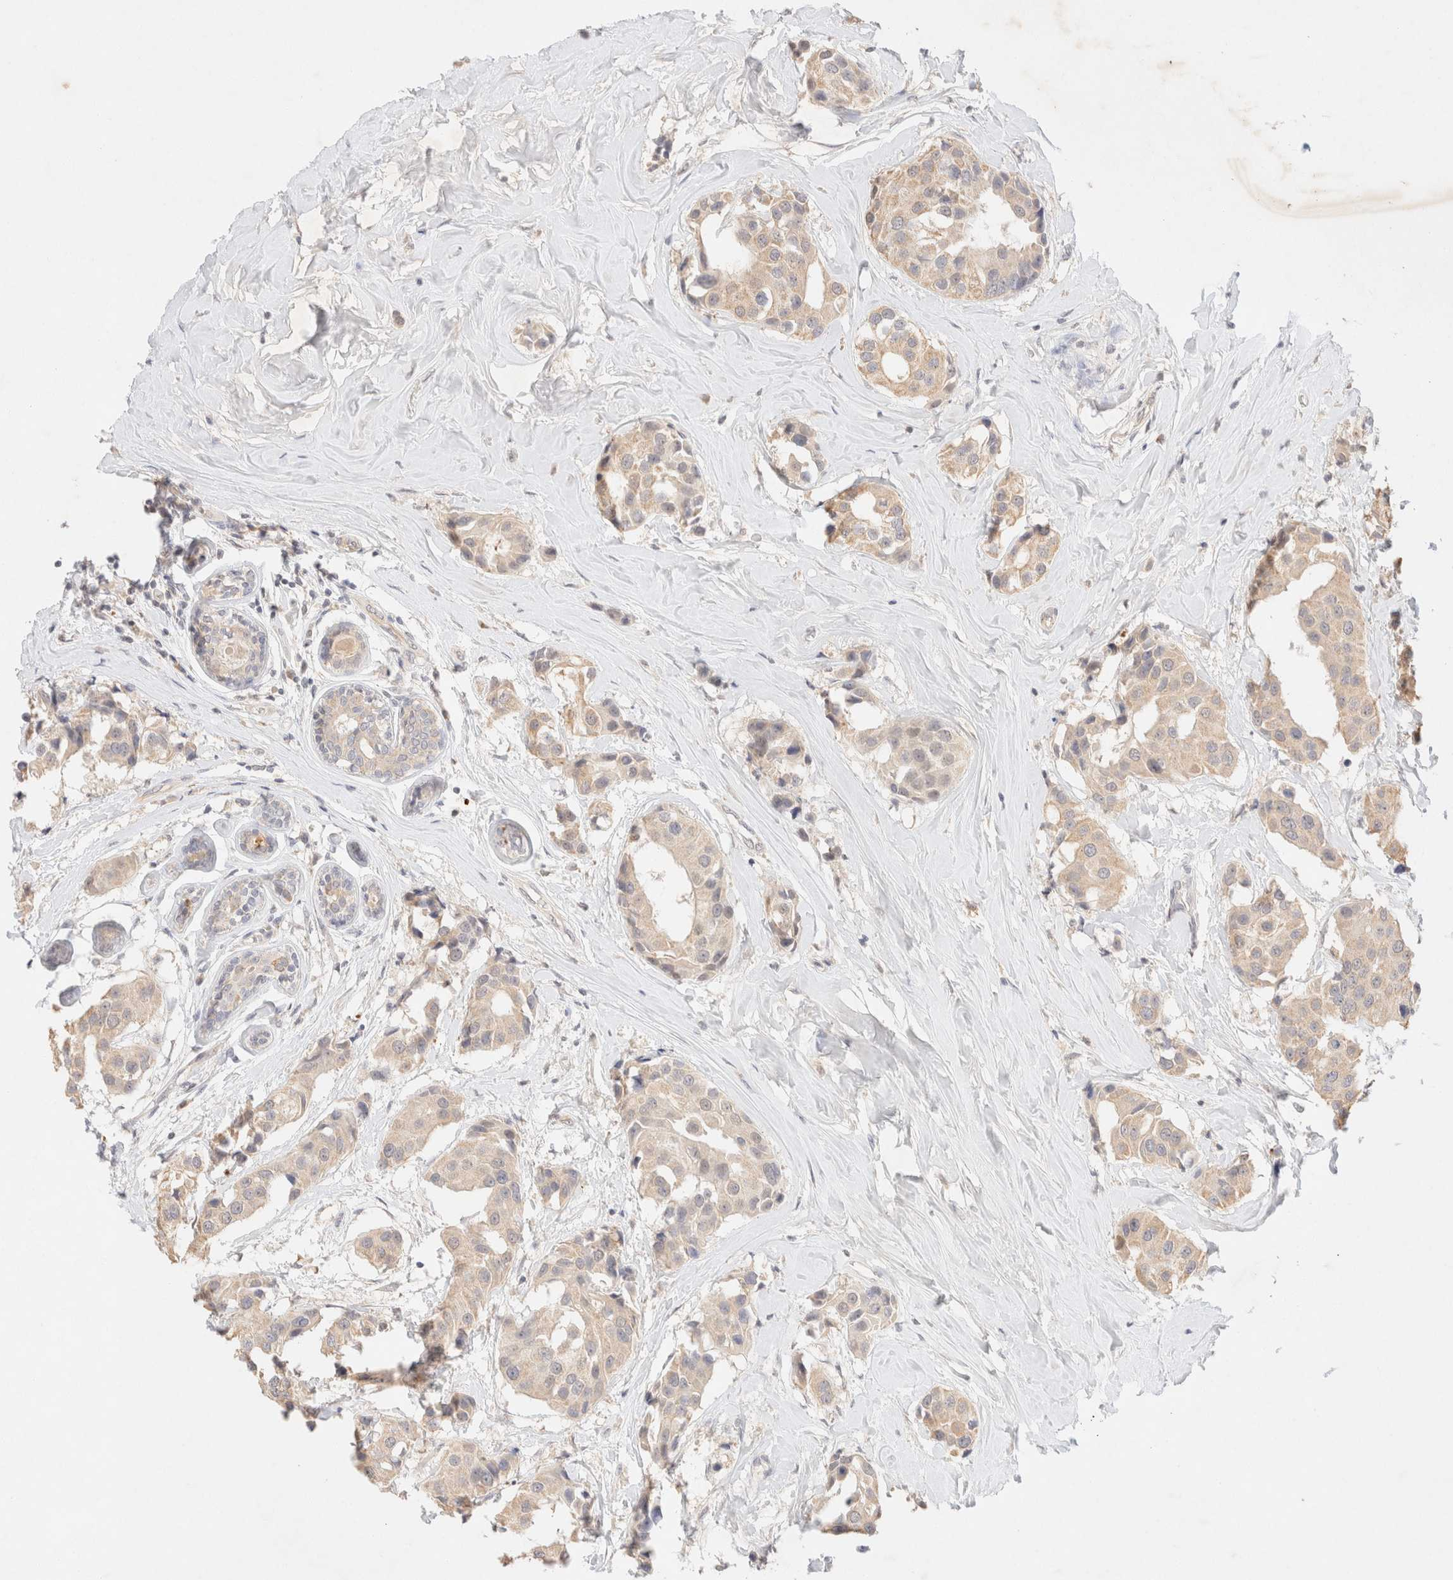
{"staining": {"intensity": "weak", "quantity": ">75%", "location": "cytoplasmic/membranous"}, "tissue": "breast cancer", "cell_type": "Tumor cells", "image_type": "cancer", "snomed": [{"axis": "morphology", "description": "Normal tissue, NOS"}, {"axis": "morphology", "description": "Duct carcinoma"}, {"axis": "topography", "description": "Breast"}], "caption": "Breast cancer stained for a protein exhibits weak cytoplasmic/membranous positivity in tumor cells. The staining was performed using DAB, with brown indicating positive protein expression. Nuclei are stained blue with hematoxylin.", "gene": "SNTB1", "patient": {"sex": "female", "age": 39}}